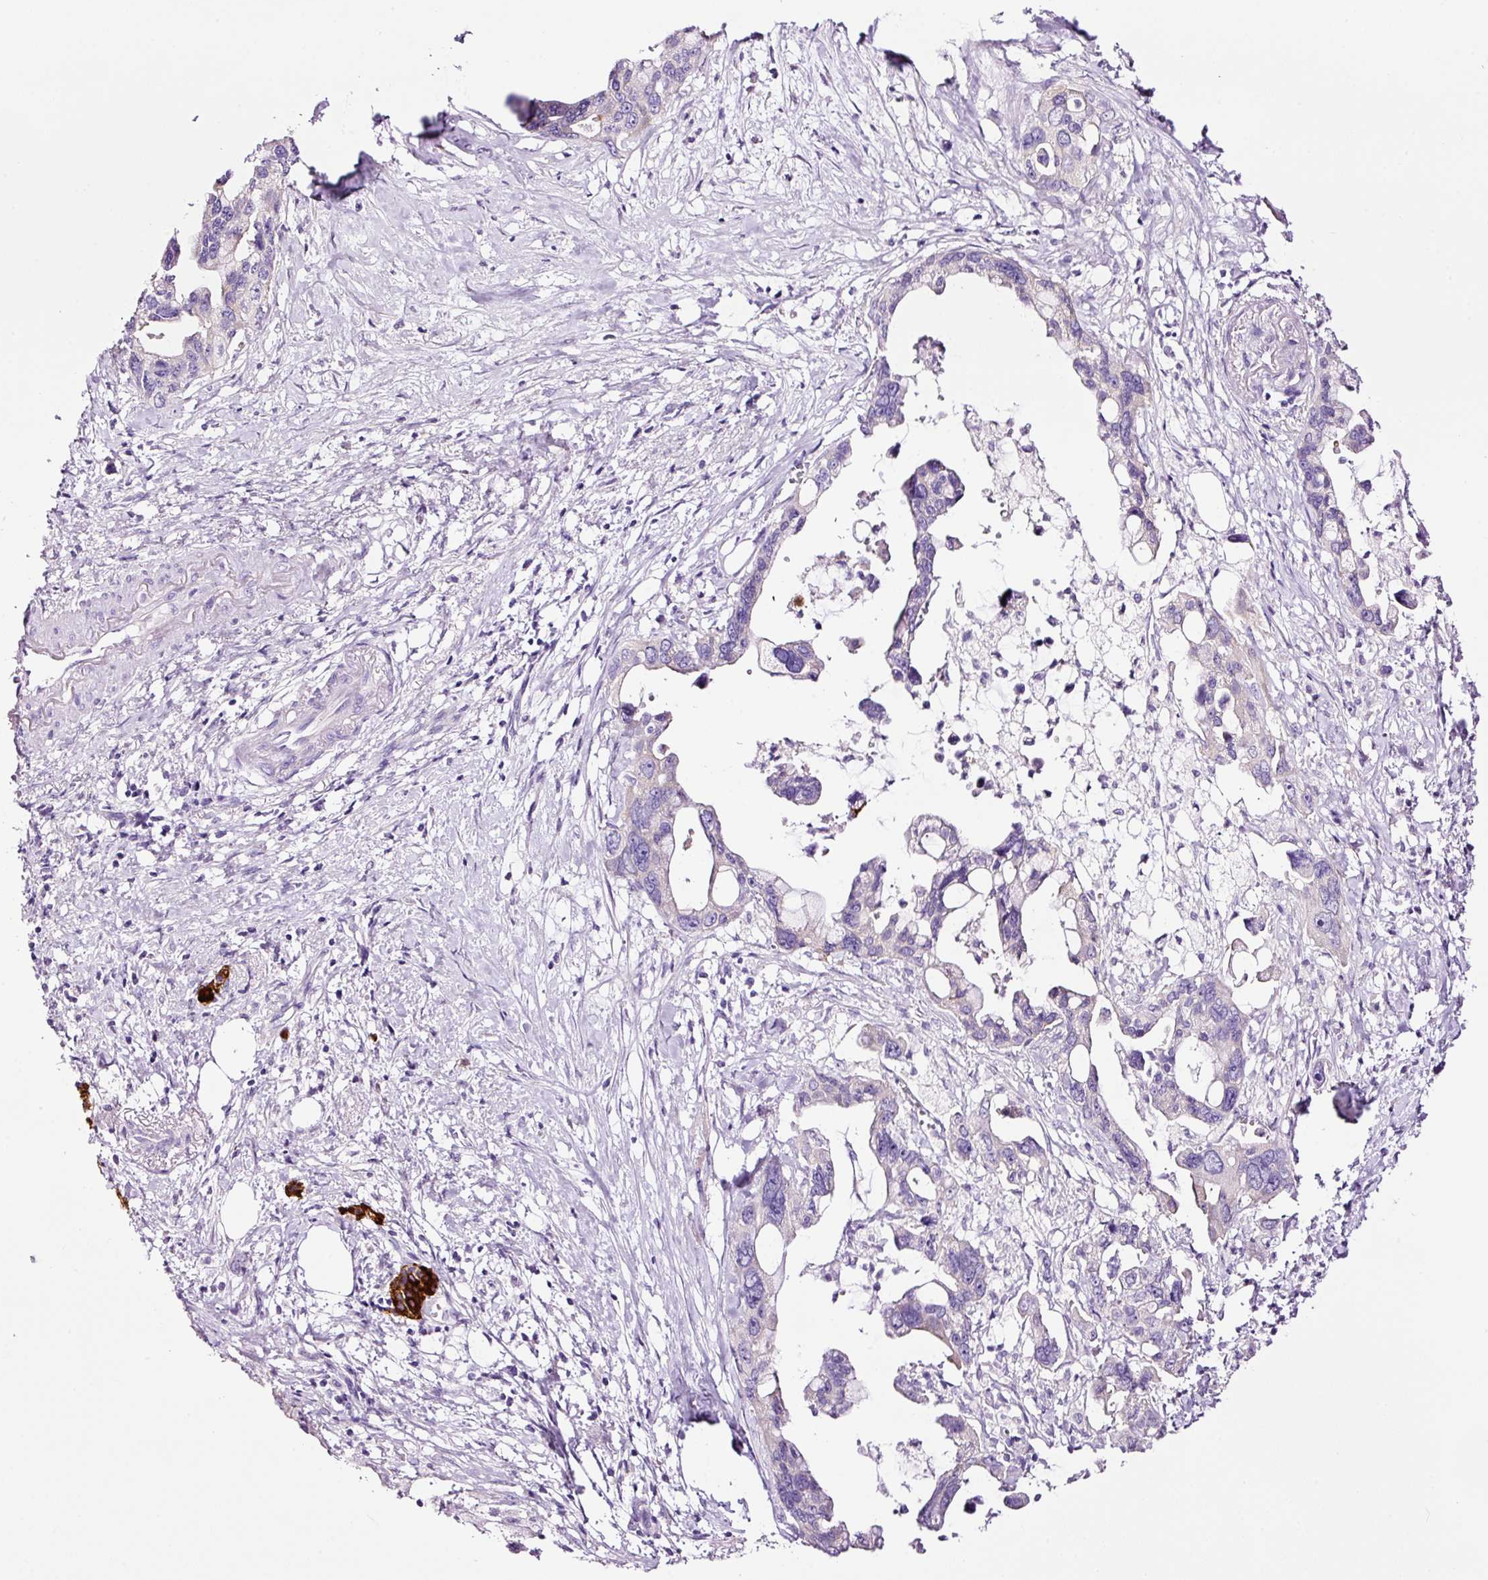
{"staining": {"intensity": "negative", "quantity": "none", "location": "none"}, "tissue": "pancreatic cancer", "cell_type": "Tumor cells", "image_type": "cancer", "snomed": [{"axis": "morphology", "description": "Adenocarcinoma, NOS"}, {"axis": "topography", "description": "Pancreas"}], "caption": "DAB immunohistochemical staining of pancreatic adenocarcinoma reveals no significant expression in tumor cells. (Stains: DAB (3,3'-diaminobenzidine) immunohistochemistry (IHC) with hematoxylin counter stain, Microscopy: brightfield microscopy at high magnification).", "gene": "PAM", "patient": {"sex": "female", "age": 83}}